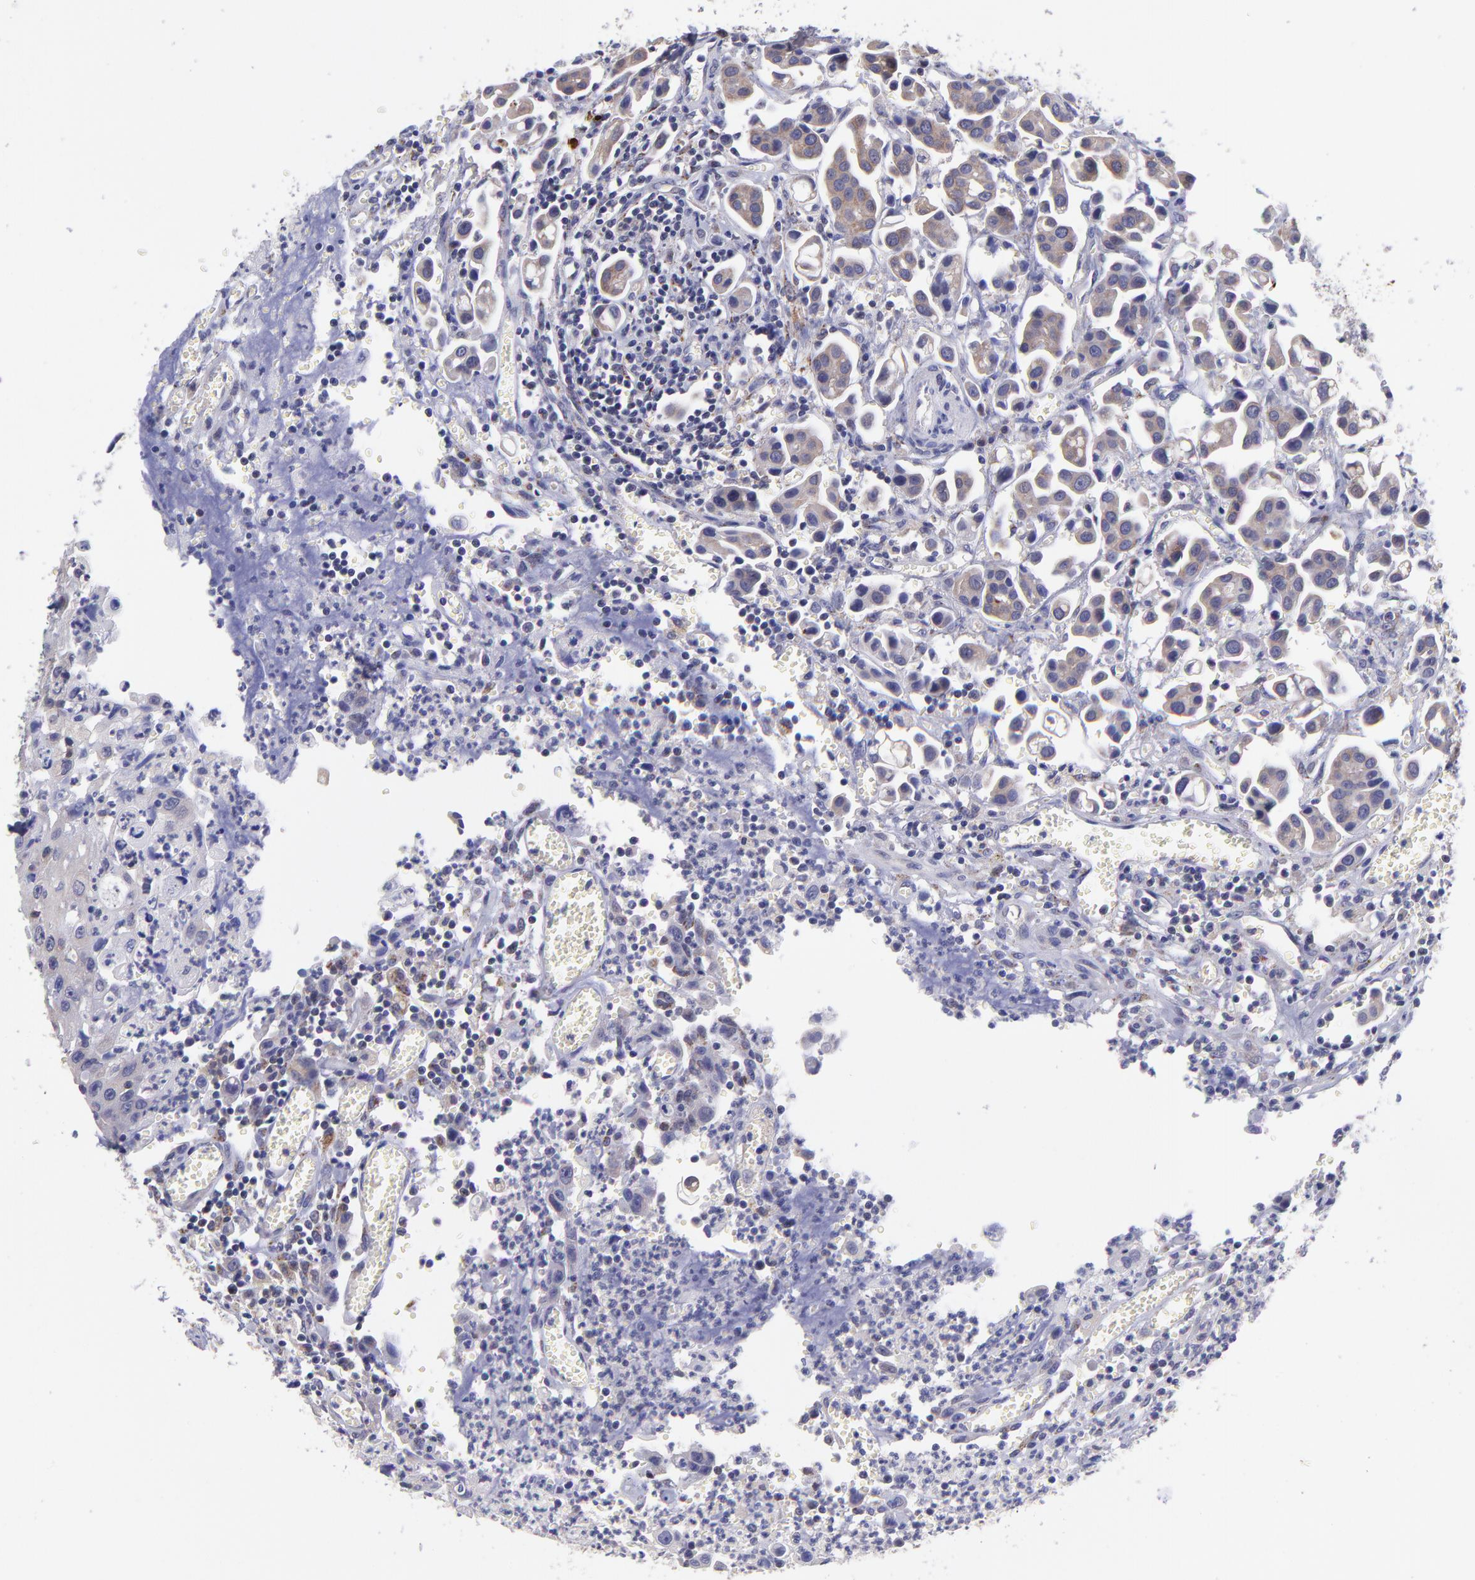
{"staining": {"intensity": "moderate", "quantity": ">75%", "location": "cytoplasmic/membranous"}, "tissue": "urothelial cancer", "cell_type": "Tumor cells", "image_type": "cancer", "snomed": [{"axis": "morphology", "description": "Urothelial carcinoma, High grade"}, {"axis": "topography", "description": "Urinary bladder"}], "caption": "Human urothelial carcinoma (high-grade) stained for a protein (brown) exhibits moderate cytoplasmic/membranous positive staining in approximately >75% of tumor cells.", "gene": "NSF", "patient": {"sex": "male", "age": 66}}